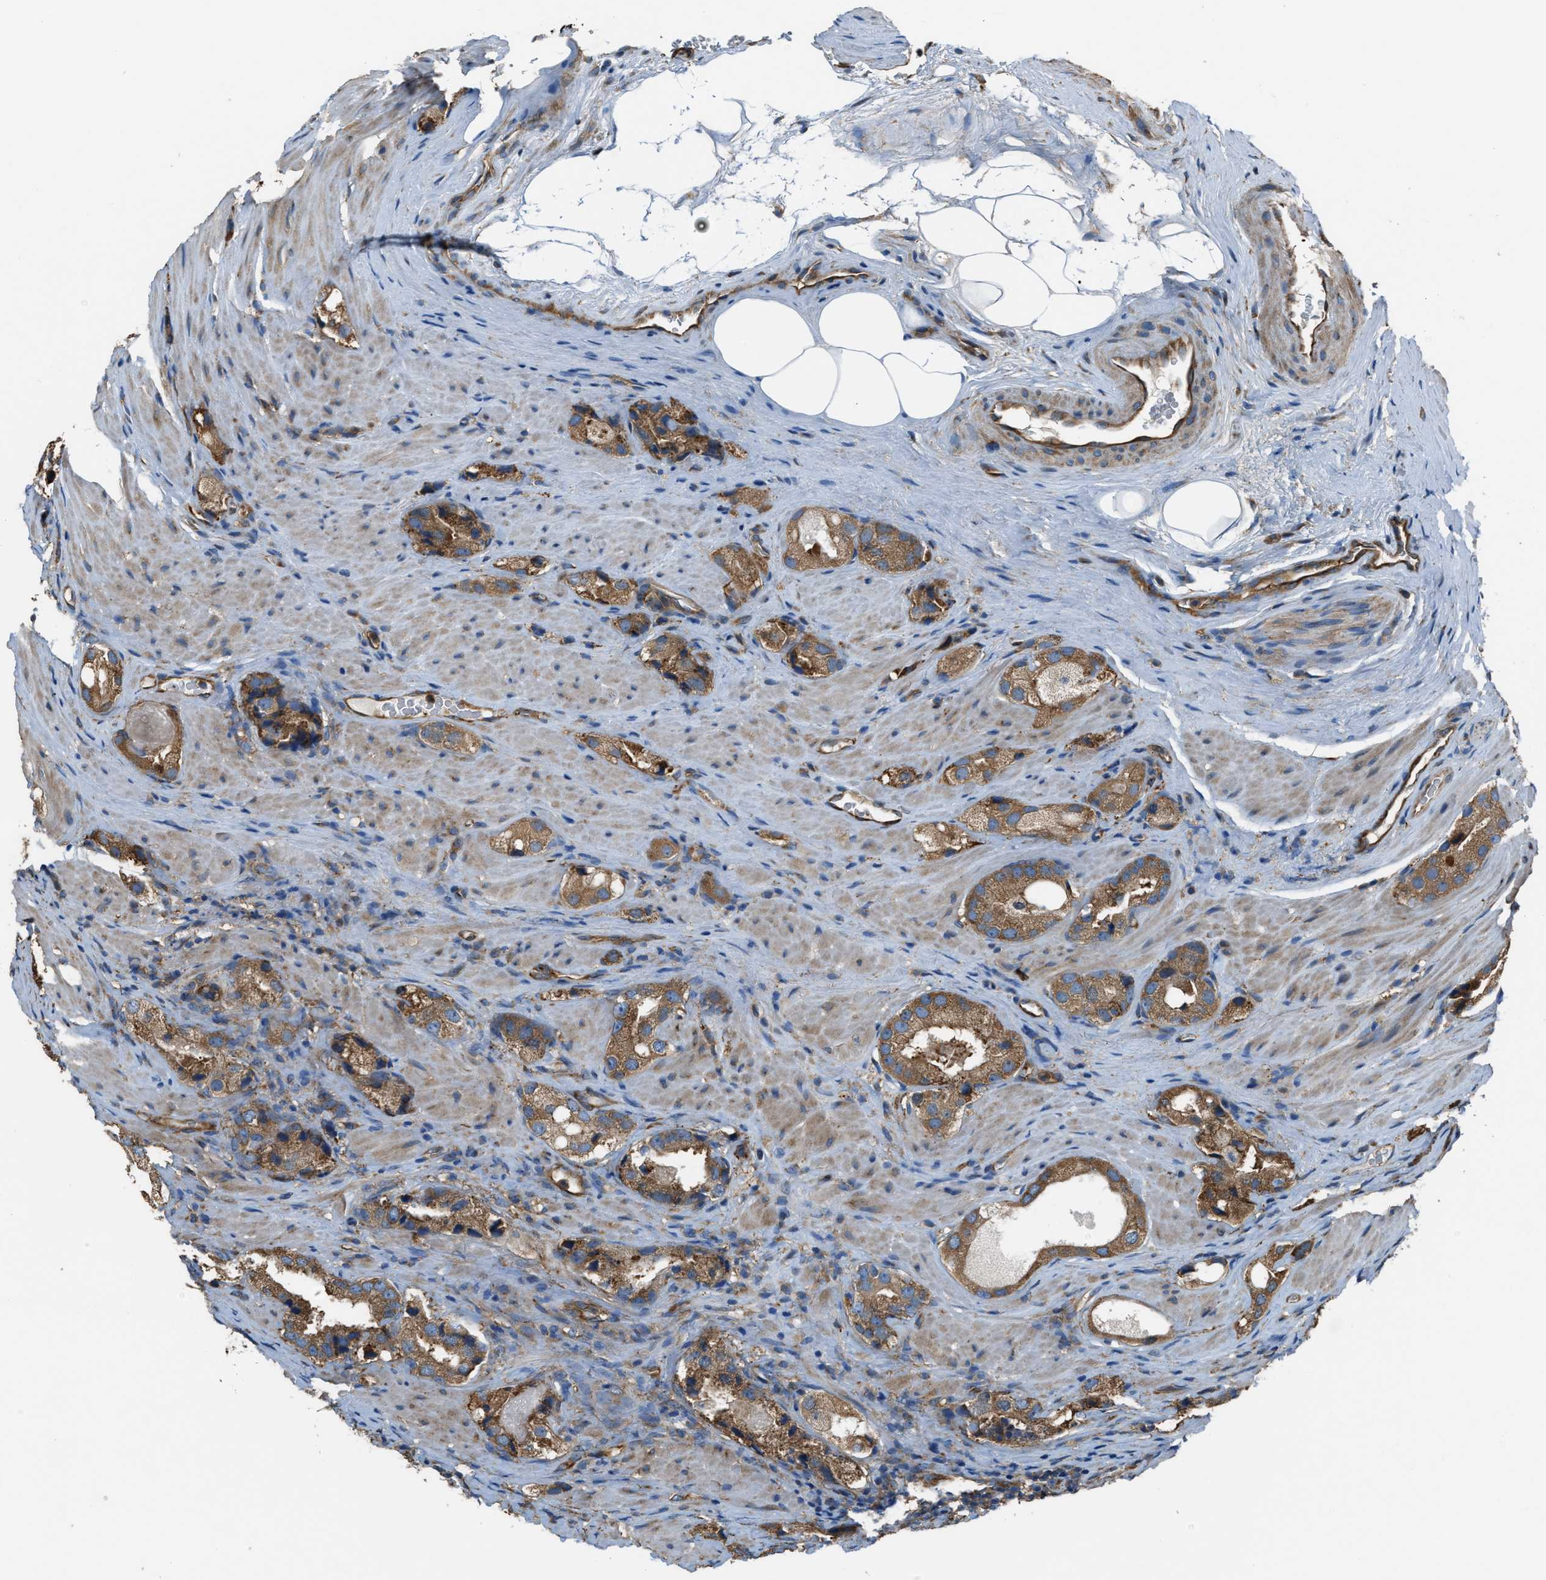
{"staining": {"intensity": "moderate", "quantity": ">75%", "location": "cytoplasmic/membranous"}, "tissue": "prostate cancer", "cell_type": "Tumor cells", "image_type": "cancer", "snomed": [{"axis": "morphology", "description": "Adenocarcinoma, High grade"}, {"axis": "topography", "description": "Prostate"}], "caption": "A brown stain highlights moderate cytoplasmic/membranous positivity of a protein in prostate adenocarcinoma (high-grade) tumor cells.", "gene": "TRPC1", "patient": {"sex": "male", "age": 63}}